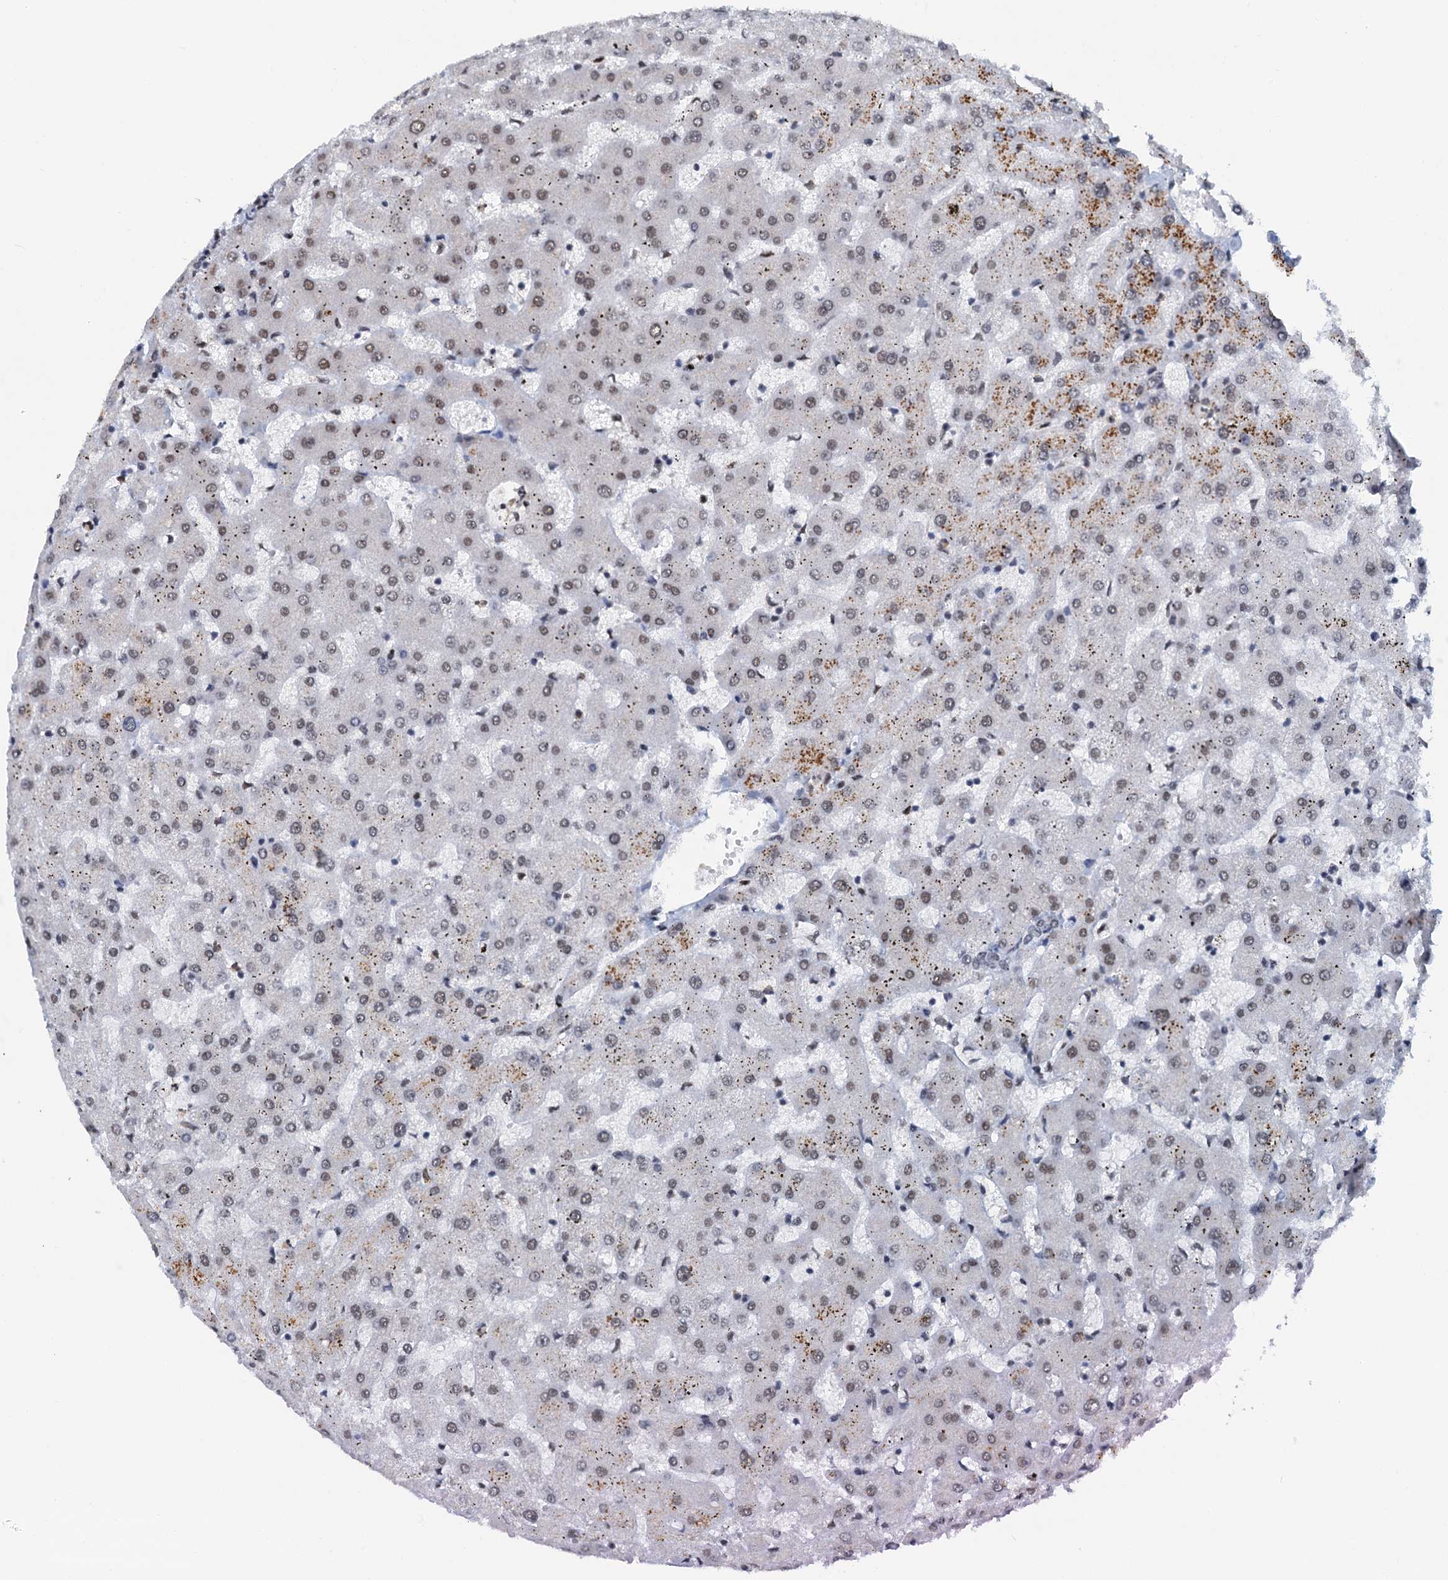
{"staining": {"intensity": "negative", "quantity": "none", "location": "none"}, "tissue": "liver", "cell_type": "Cholangiocytes", "image_type": "normal", "snomed": [{"axis": "morphology", "description": "Normal tissue, NOS"}, {"axis": "topography", "description": "Liver"}], "caption": "Human liver stained for a protein using immunohistochemistry demonstrates no expression in cholangiocytes.", "gene": "SNRPD1", "patient": {"sex": "female", "age": 63}}